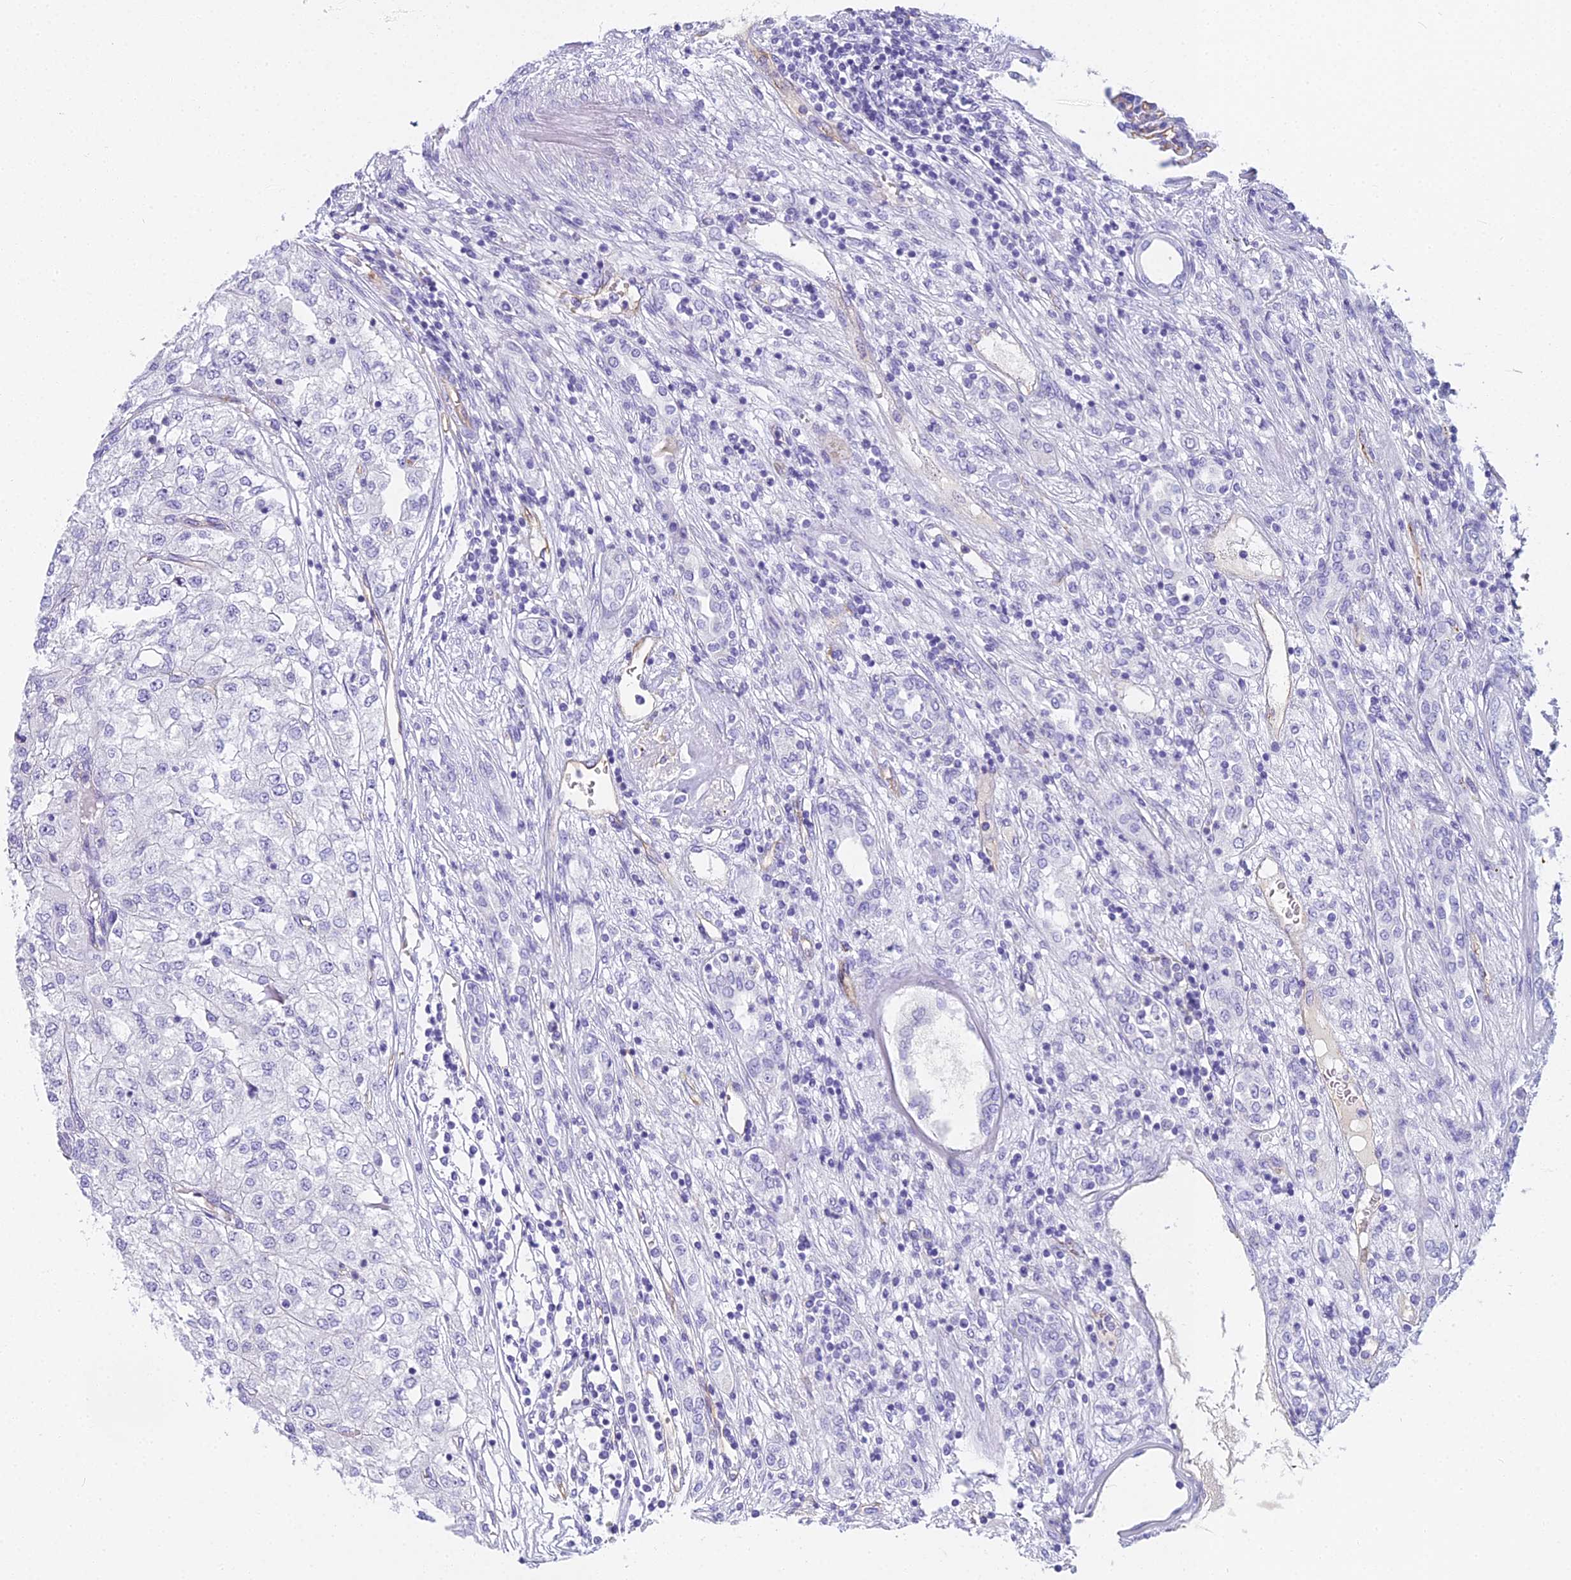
{"staining": {"intensity": "negative", "quantity": "none", "location": "none"}, "tissue": "renal cancer", "cell_type": "Tumor cells", "image_type": "cancer", "snomed": [{"axis": "morphology", "description": "Adenocarcinoma, NOS"}, {"axis": "topography", "description": "Kidney"}], "caption": "There is no significant staining in tumor cells of adenocarcinoma (renal).", "gene": "NINJ1", "patient": {"sex": "female", "age": 54}}